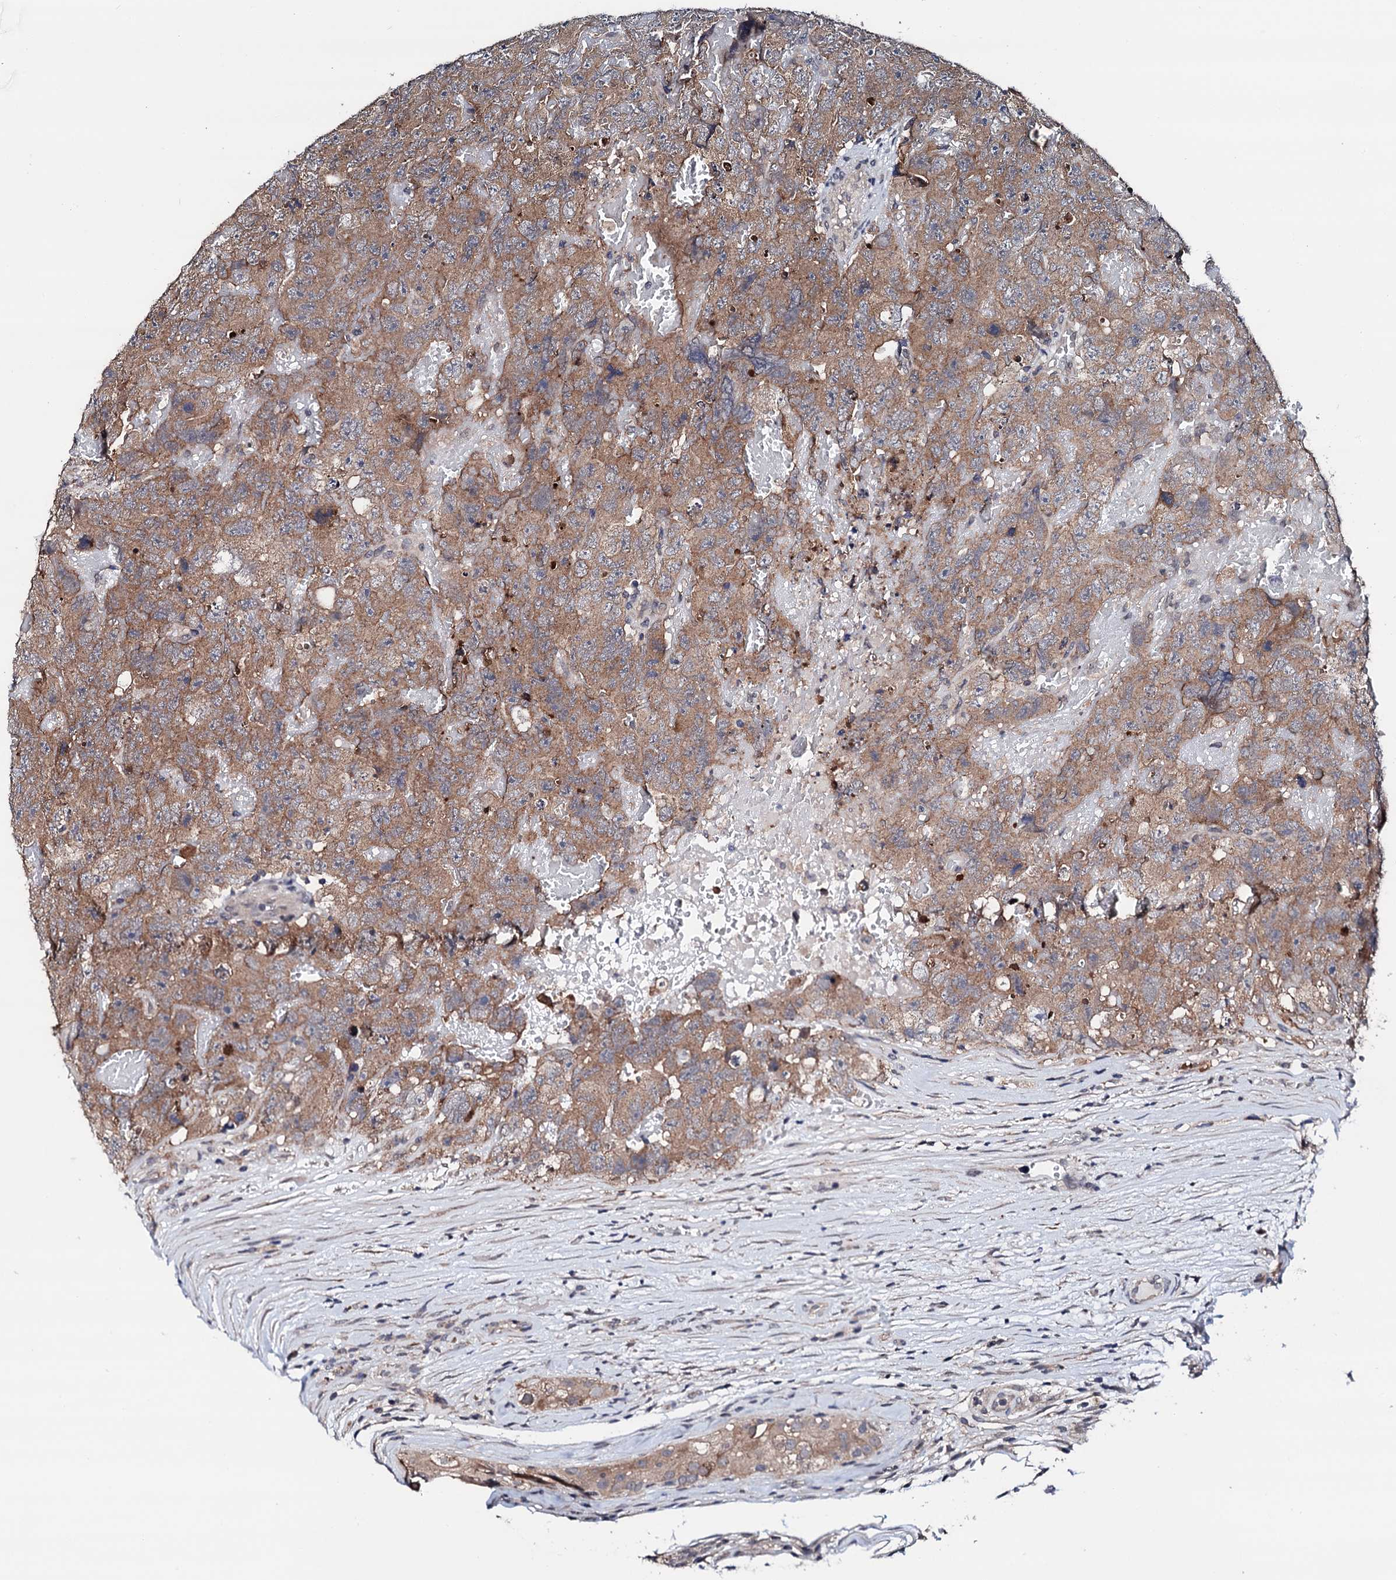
{"staining": {"intensity": "moderate", "quantity": ">75%", "location": "cytoplasmic/membranous"}, "tissue": "testis cancer", "cell_type": "Tumor cells", "image_type": "cancer", "snomed": [{"axis": "morphology", "description": "Carcinoma, Embryonal, NOS"}, {"axis": "topography", "description": "Testis"}], "caption": "Testis cancer (embryonal carcinoma) stained for a protein demonstrates moderate cytoplasmic/membranous positivity in tumor cells. The protein of interest is stained brown, and the nuclei are stained in blue (DAB IHC with brightfield microscopy, high magnification).", "gene": "EDC3", "patient": {"sex": "male", "age": 45}}